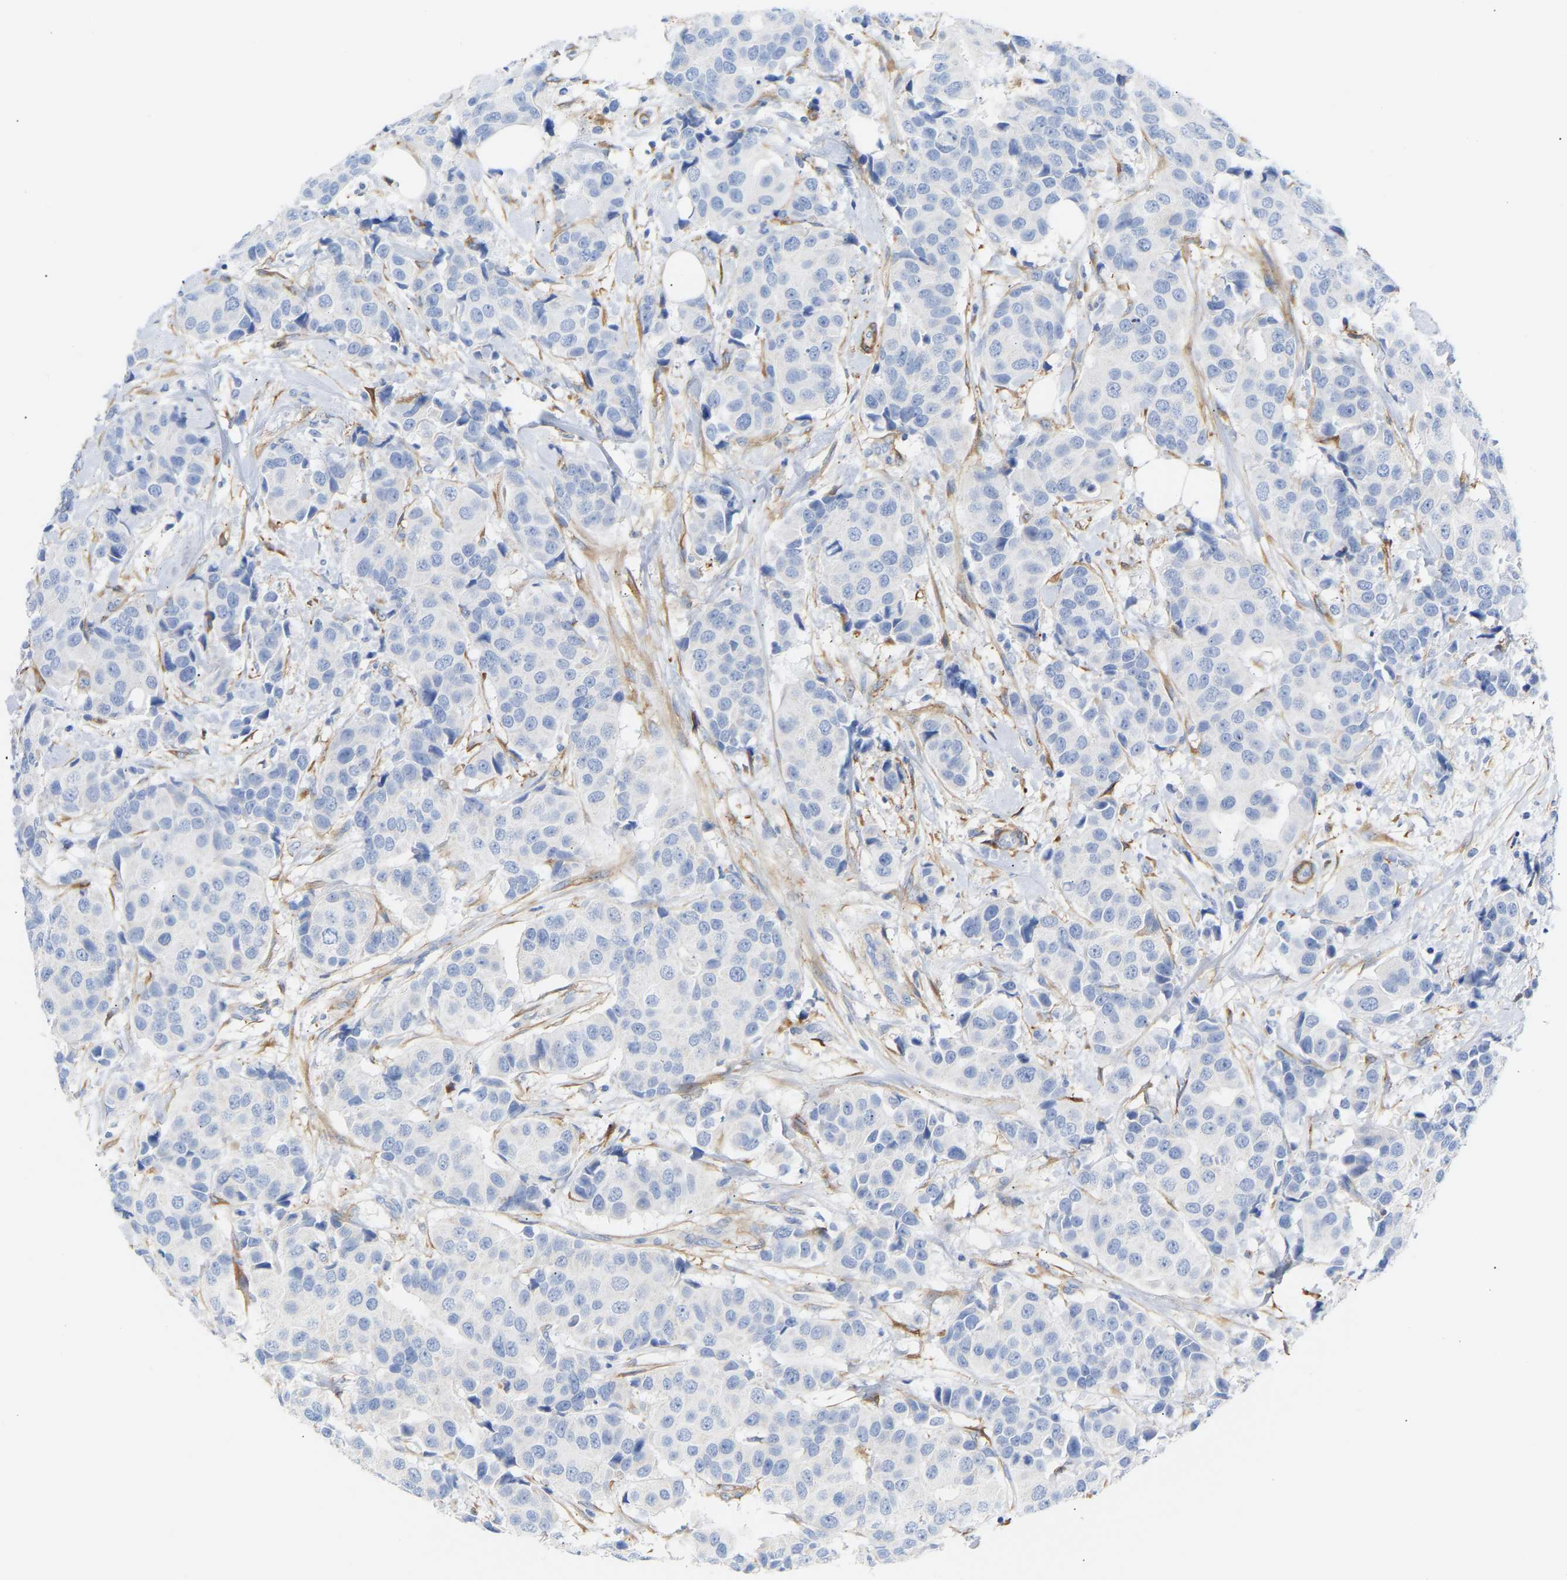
{"staining": {"intensity": "negative", "quantity": "none", "location": "none"}, "tissue": "breast cancer", "cell_type": "Tumor cells", "image_type": "cancer", "snomed": [{"axis": "morphology", "description": "Normal tissue, NOS"}, {"axis": "morphology", "description": "Duct carcinoma"}, {"axis": "topography", "description": "Breast"}], "caption": "IHC micrograph of breast cancer stained for a protein (brown), which shows no expression in tumor cells.", "gene": "AMPH", "patient": {"sex": "female", "age": 39}}